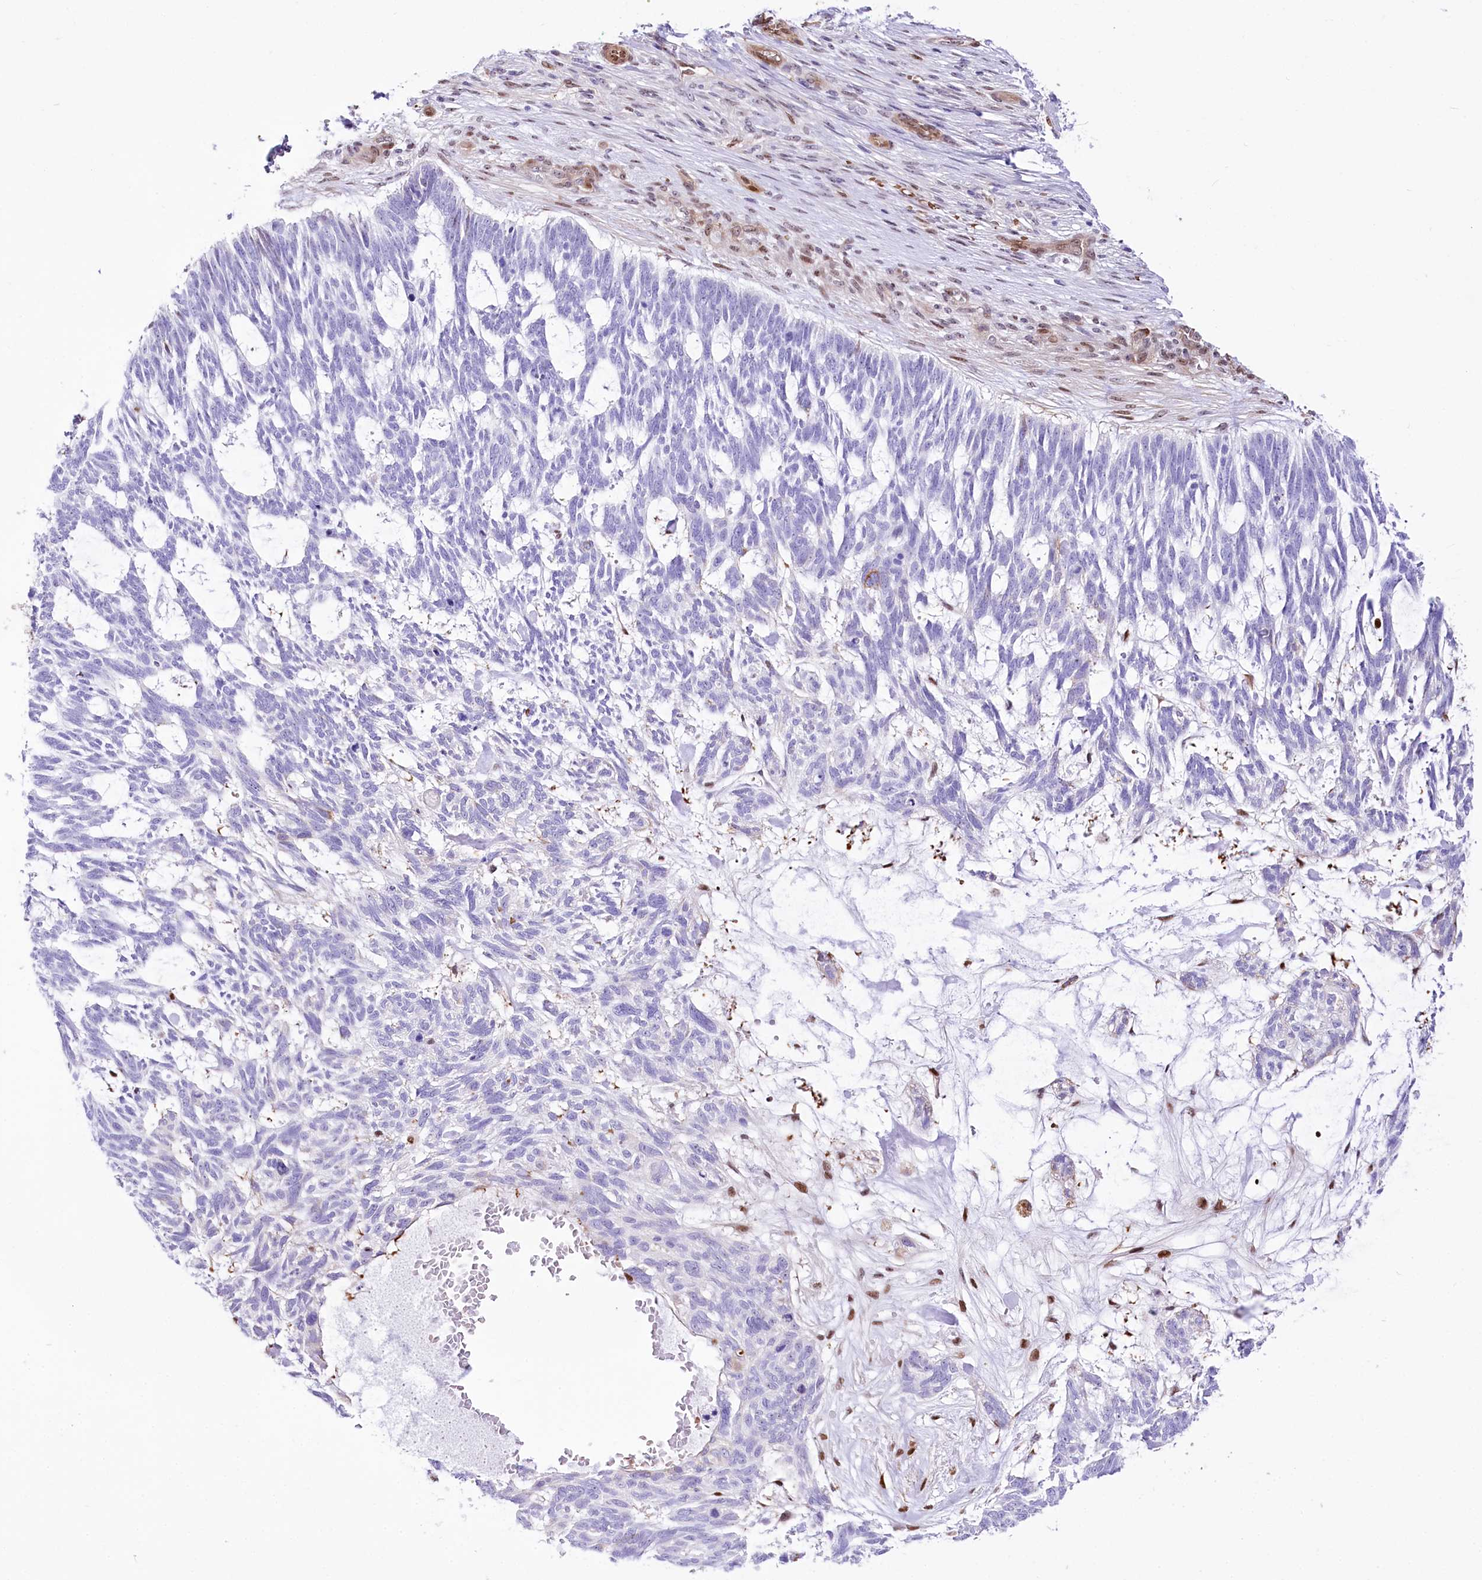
{"staining": {"intensity": "negative", "quantity": "none", "location": "none"}, "tissue": "skin cancer", "cell_type": "Tumor cells", "image_type": "cancer", "snomed": [{"axis": "morphology", "description": "Basal cell carcinoma"}, {"axis": "topography", "description": "Skin"}], "caption": "There is no significant positivity in tumor cells of basal cell carcinoma (skin). The staining was performed using DAB (3,3'-diaminobenzidine) to visualize the protein expression in brown, while the nuclei were stained in blue with hematoxylin (Magnification: 20x).", "gene": "PTMS", "patient": {"sex": "male", "age": 88}}